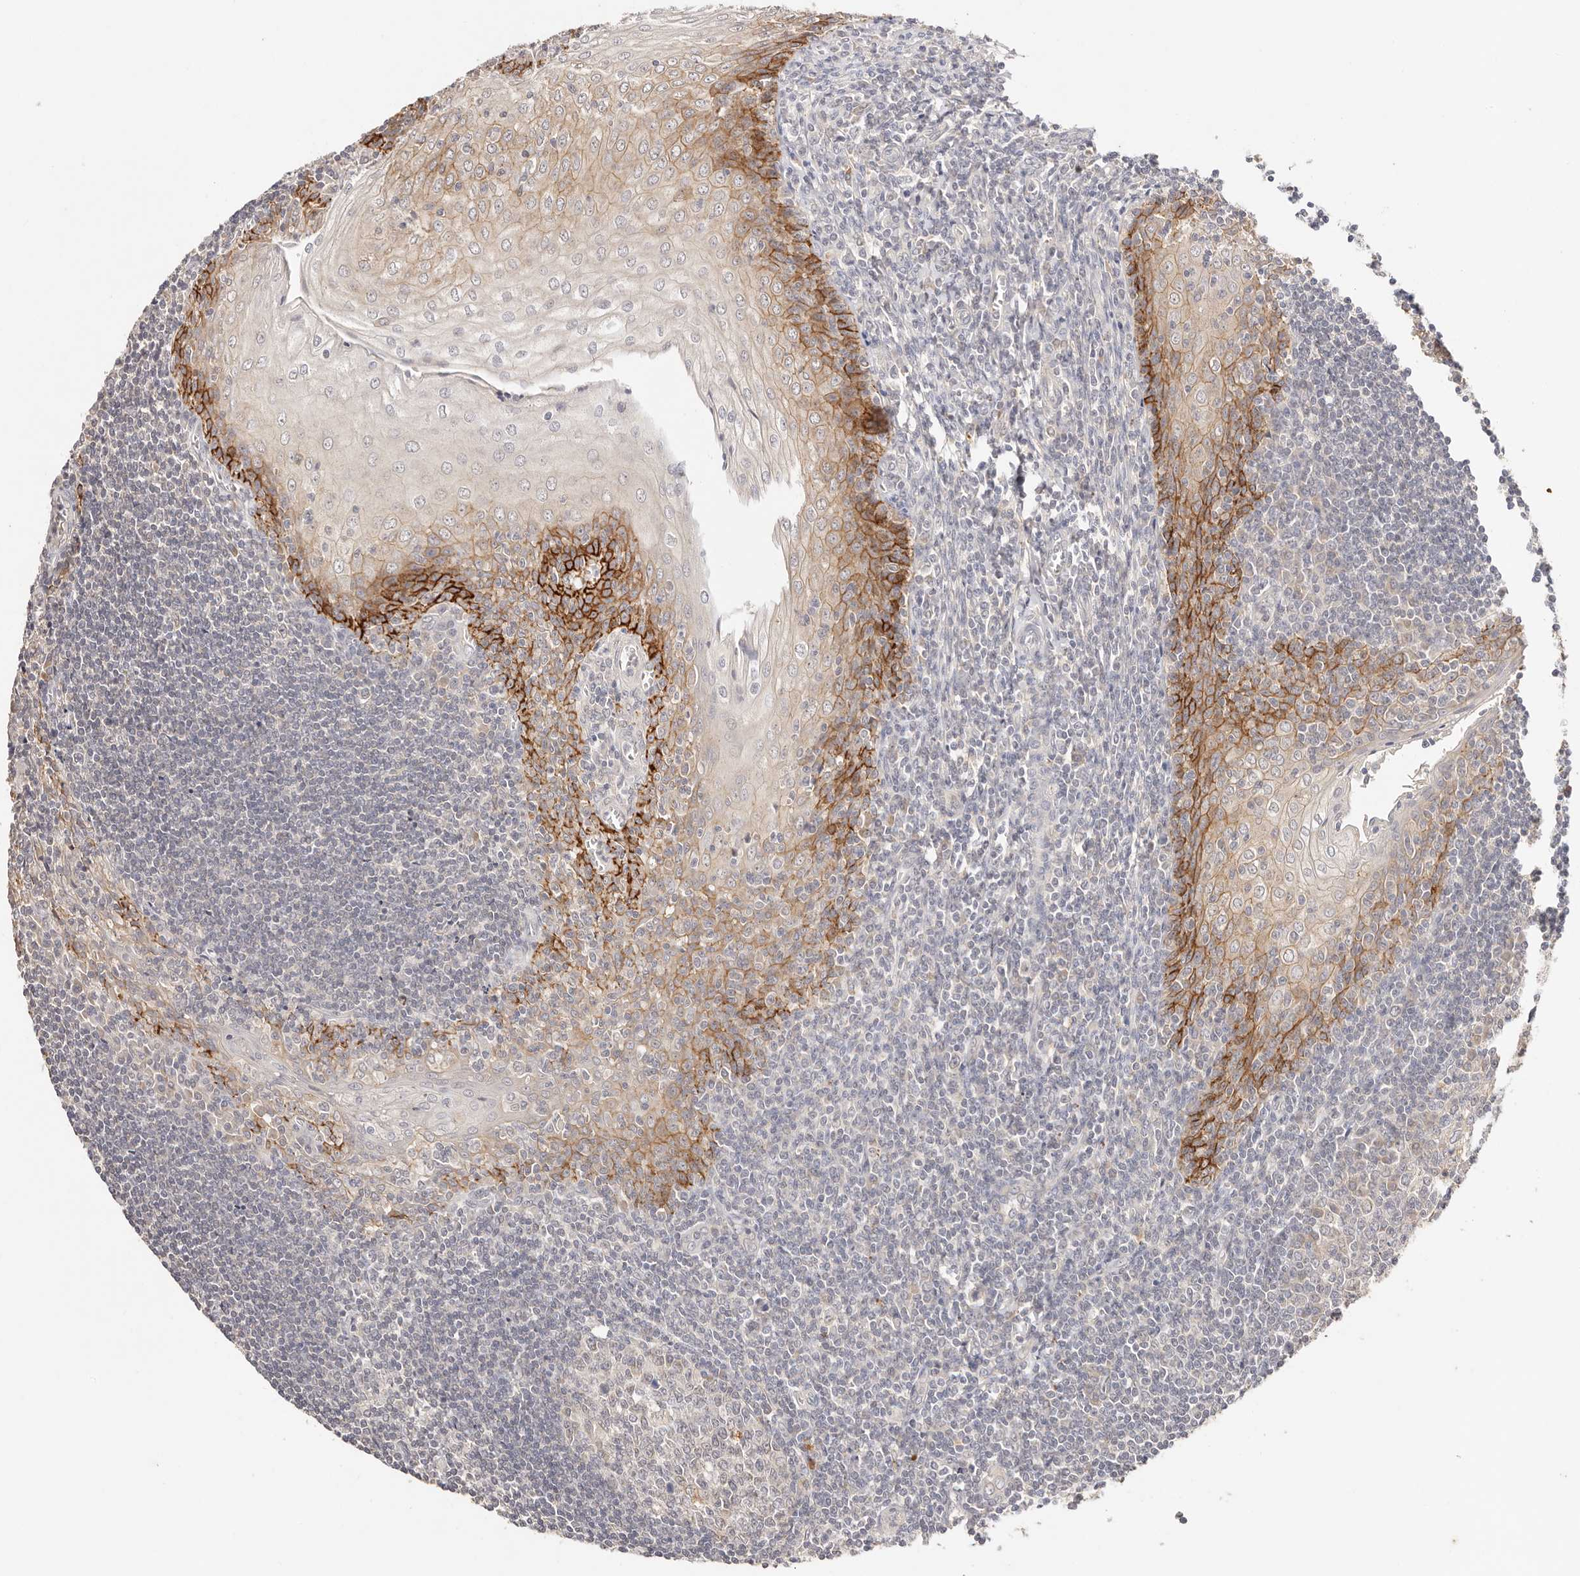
{"staining": {"intensity": "negative", "quantity": "none", "location": "none"}, "tissue": "tonsil", "cell_type": "Germinal center cells", "image_type": "normal", "snomed": [{"axis": "morphology", "description": "Normal tissue, NOS"}, {"axis": "topography", "description": "Tonsil"}], "caption": "The histopathology image shows no significant positivity in germinal center cells of tonsil. Nuclei are stained in blue.", "gene": "CXADR", "patient": {"sex": "male", "age": 27}}